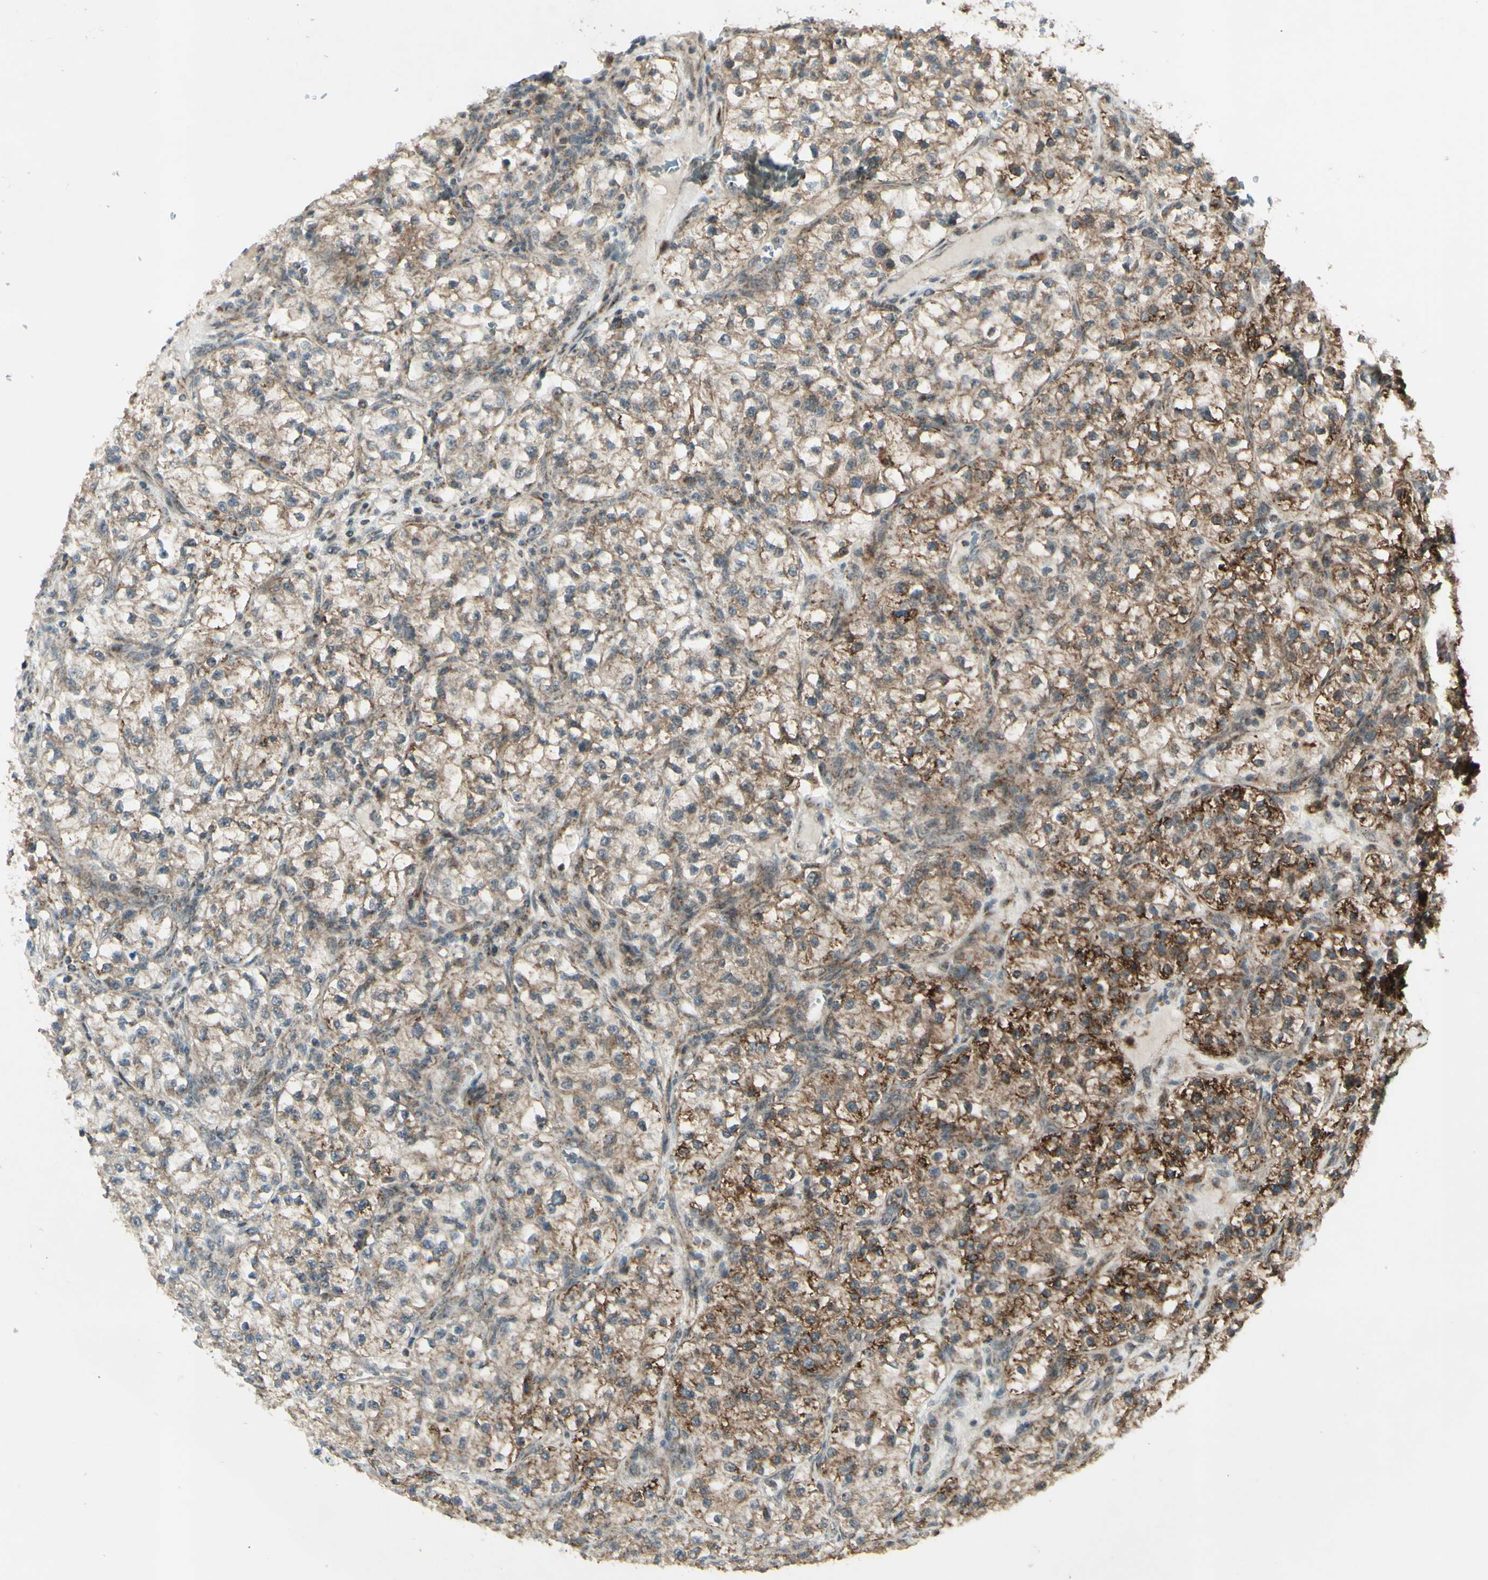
{"staining": {"intensity": "moderate", "quantity": ">75%", "location": "cytoplasmic/membranous"}, "tissue": "renal cancer", "cell_type": "Tumor cells", "image_type": "cancer", "snomed": [{"axis": "morphology", "description": "Adenocarcinoma, NOS"}, {"axis": "topography", "description": "Kidney"}], "caption": "Tumor cells display medium levels of moderate cytoplasmic/membranous expression in approximately >75% of cells in adenocarcinoma (renal).", "gene": "DHRS3", "patient": {"sex": "female", "age": 57}}